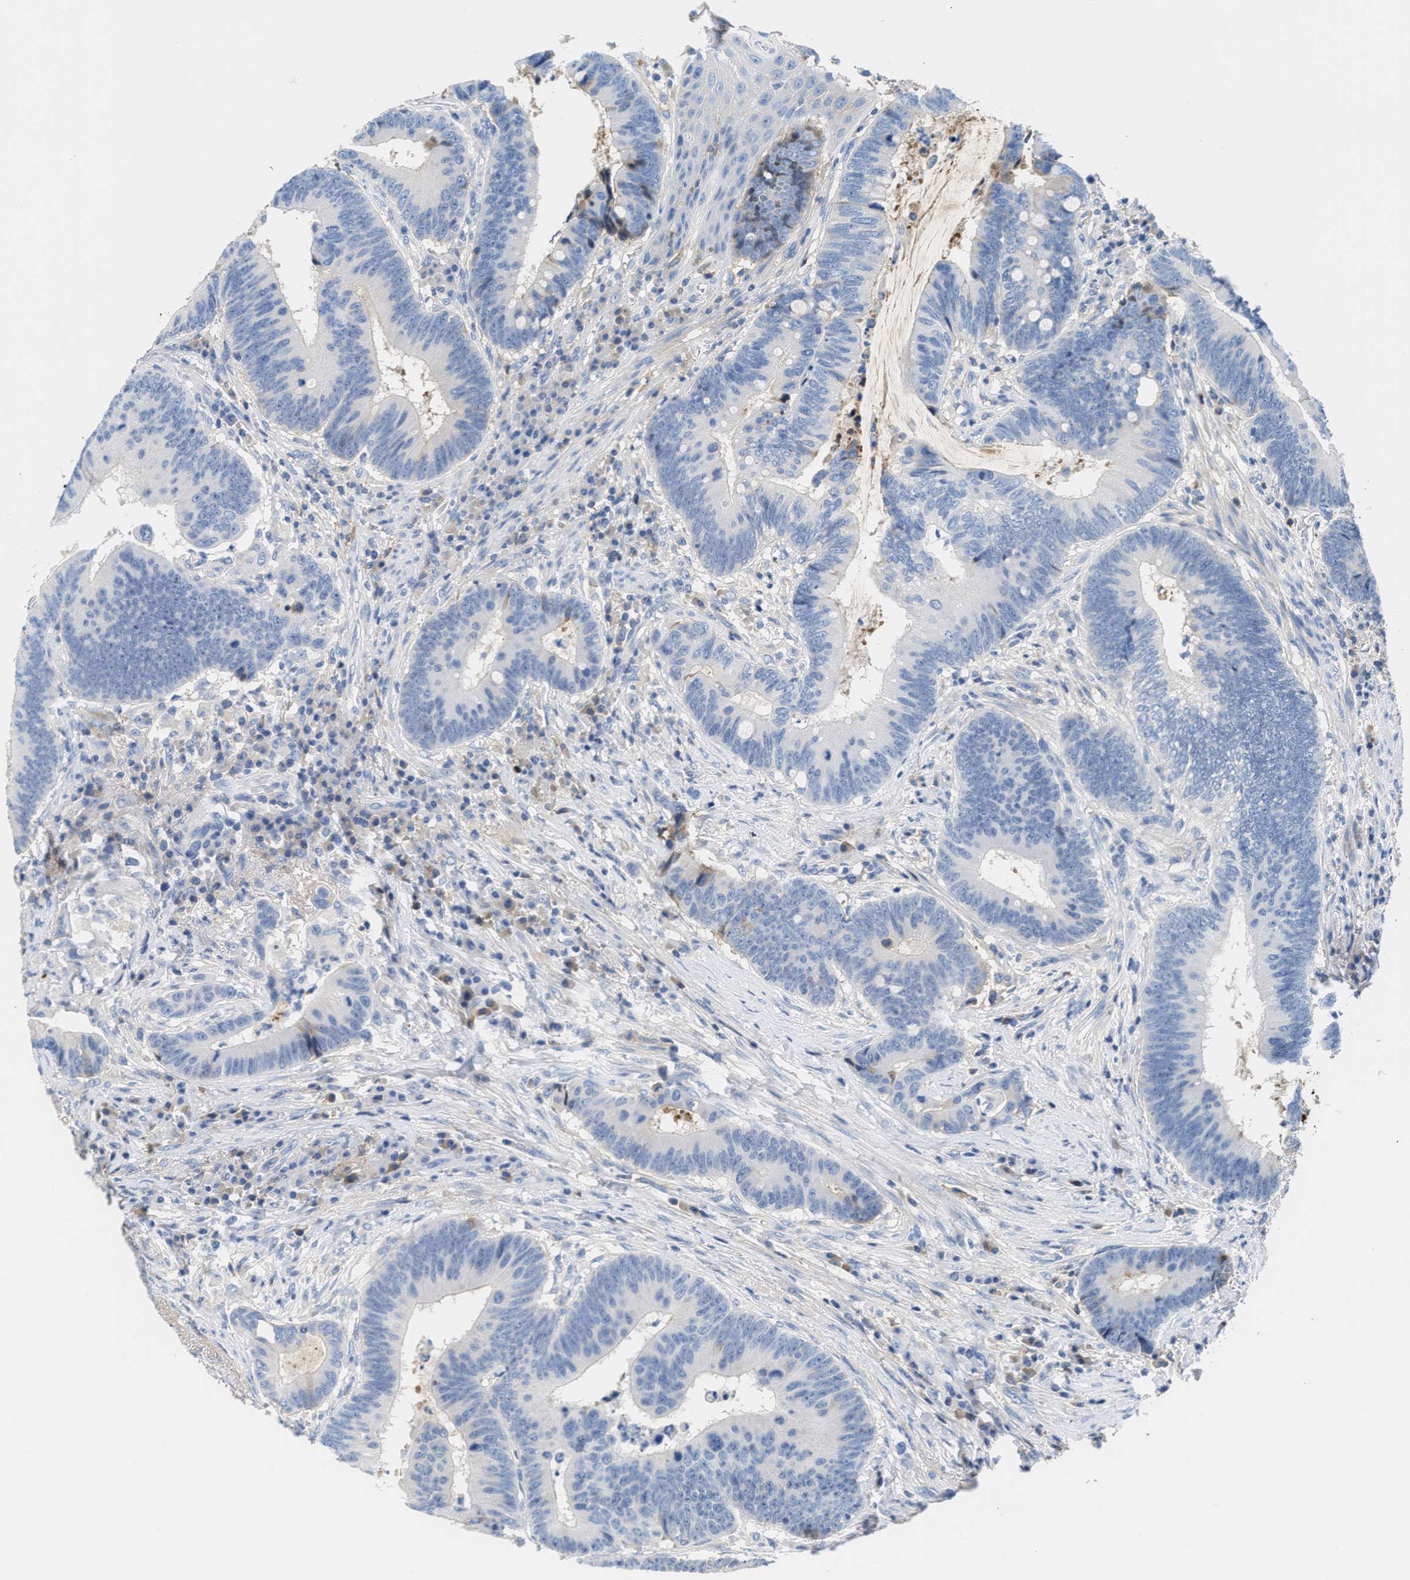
{"staining": {"intensity": "negative", "quantity": "none", "location": "none"}, "tissue": "colorectal cancer", "cell_type": "Tumor cells", "image_type": "cancer", "snomed": [{"axis": "morphology", "description": "Adenocarcinoma, NOS"}, {"axis": "topography", "description": "Rectum"}, {"axis": "topography", "description": "Anal"}], "caption": "There is no significant expression in tumor cells of colorectal adenocarcinoma.", "gene": "GC", "patient": {"sex": "female", "age": 89}}